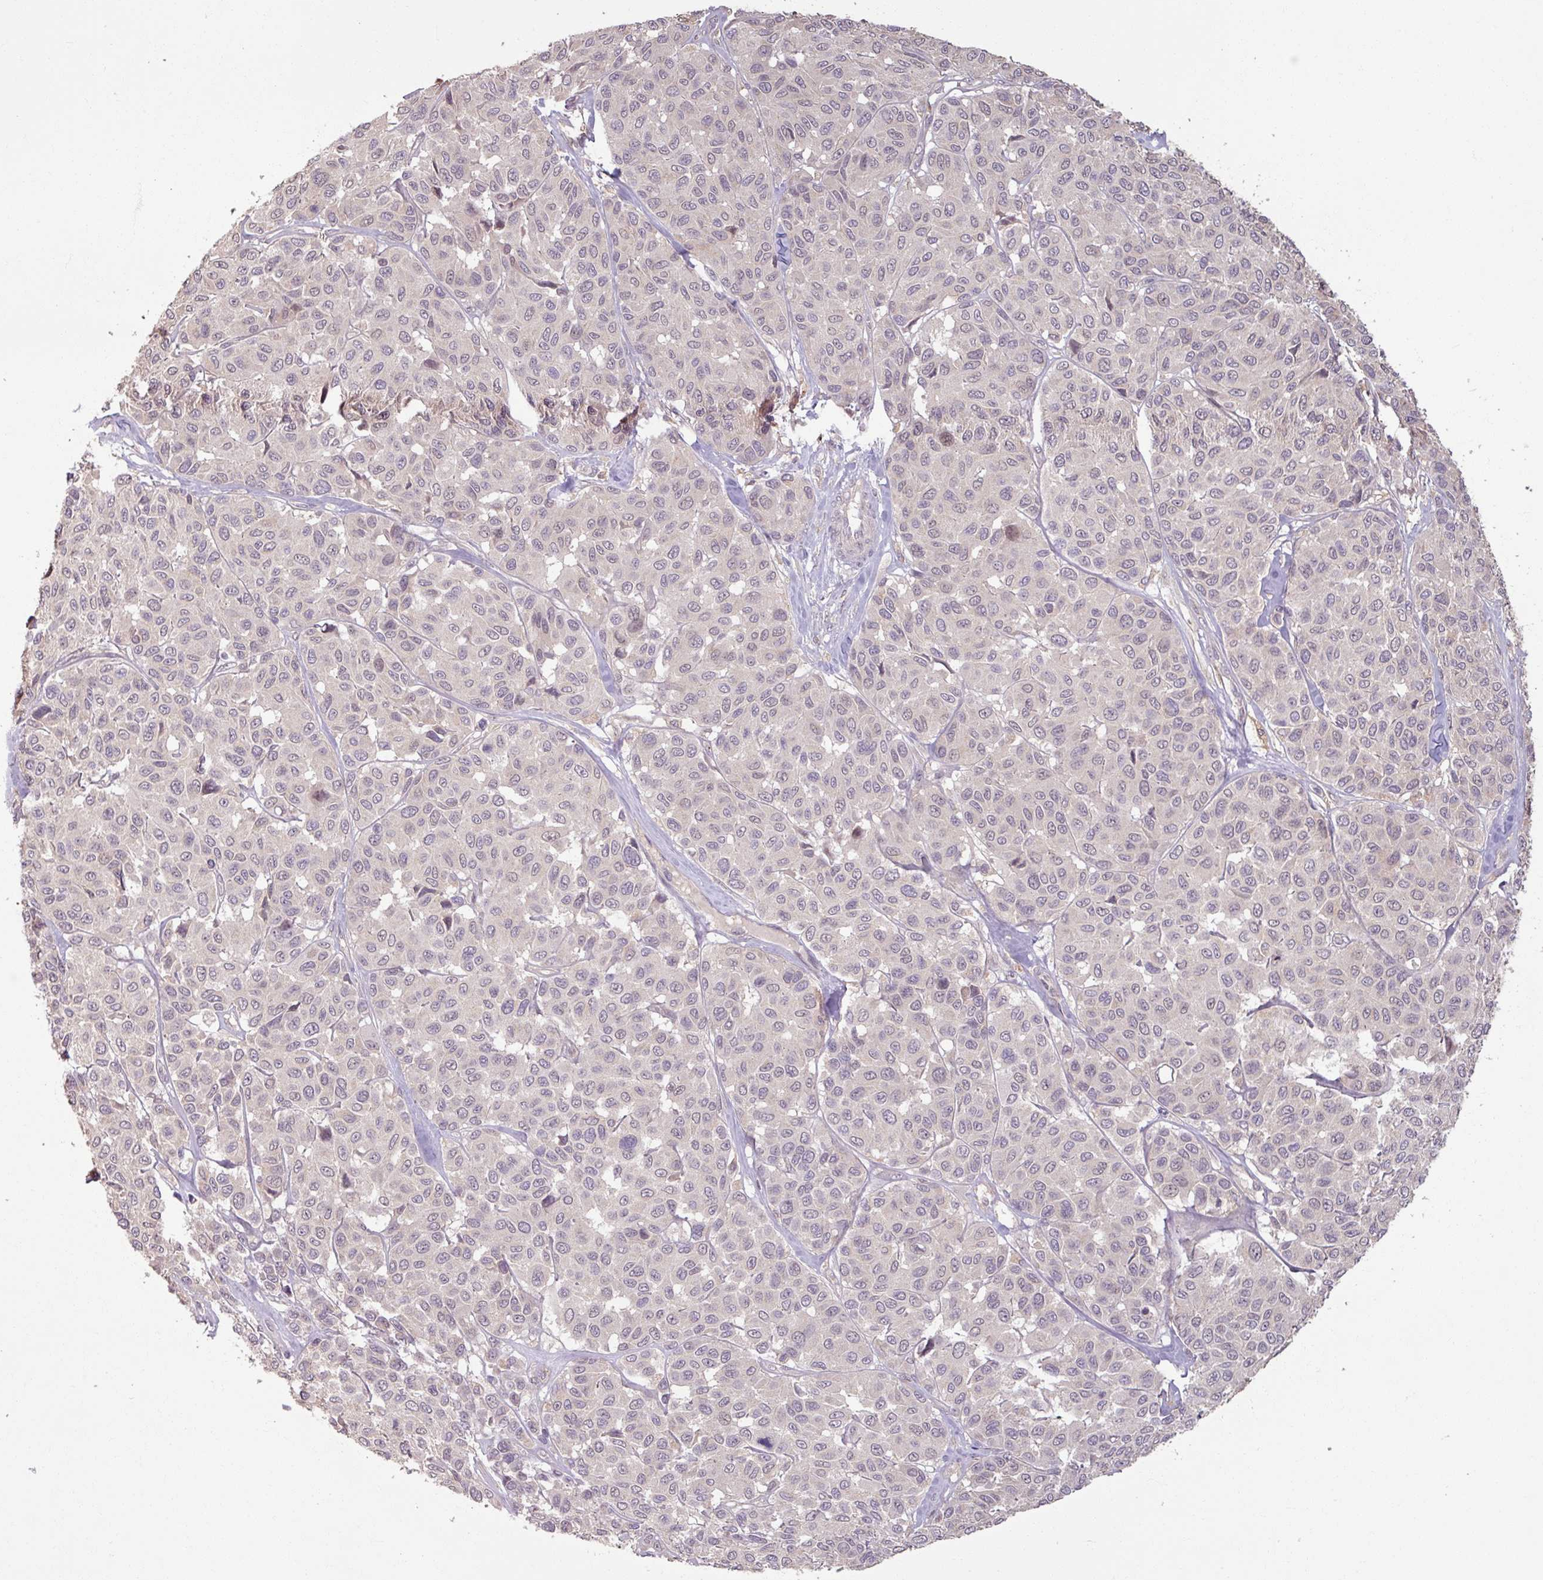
{"staining": {"intensity": "negative", "quantity": "none", "location": "none"}, "tissue": "melanoma", "cell_type": "Tumor cells", "image_type": "cancer", "snomed": [{"axis": "morphology", "description": "Malignant melanoma, NOS"}, {"axis": "topography", "description": "Skin"}], "caption": "An IHC micrograph of melanoma is shown. There is no staining in tumor cells of melanoma.", "gene": "OR6B1", "patient": {"sex": "female", "age": 66}}